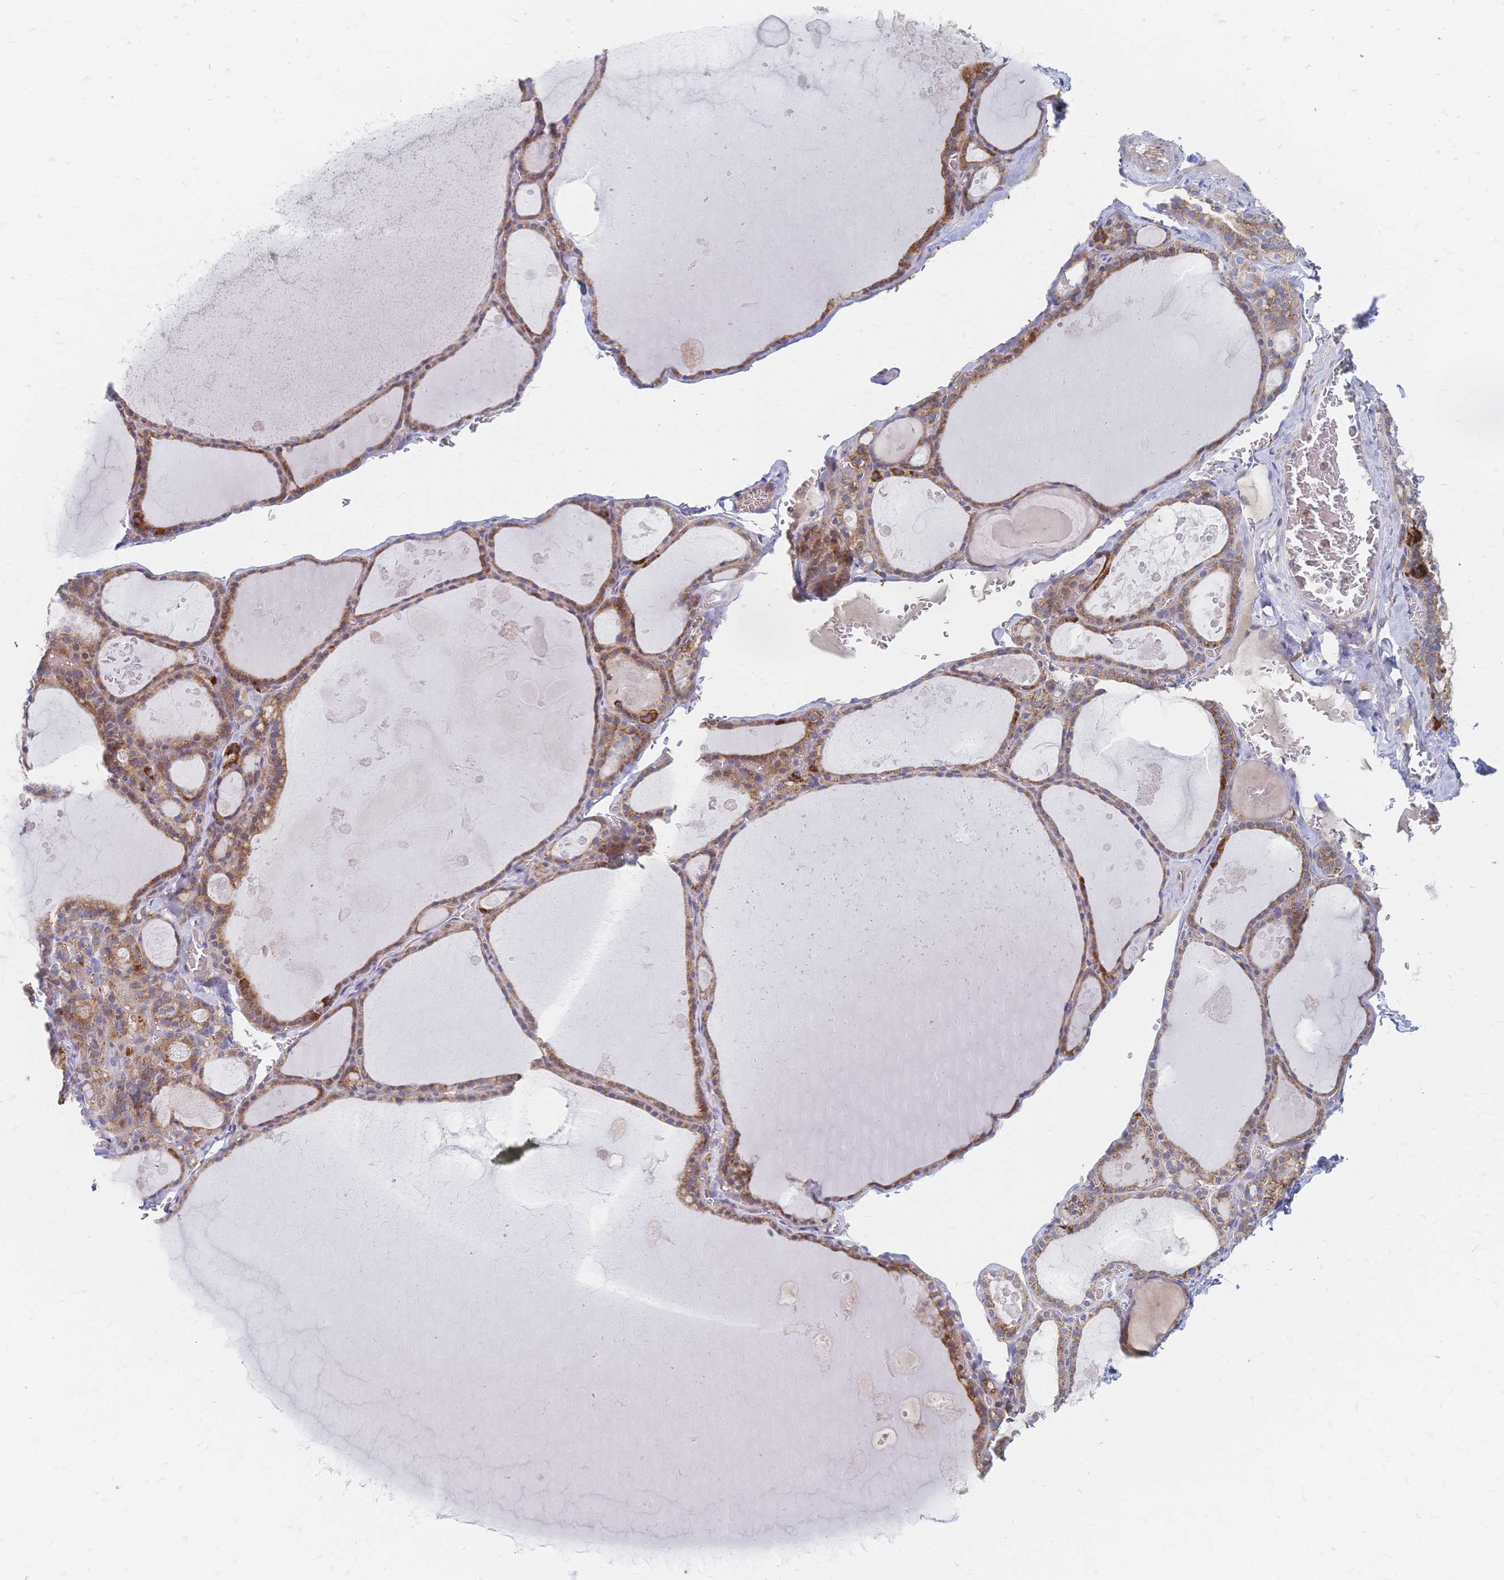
{"staining": {"intensity": "weak", "quantity": ">75%", "location": "cytoplasmic/membranous"}, "tissue": "thyroid gland", "cell_type": "Glandular cells", "image_type": "normal", "snomed": [{"axis": "morphology", "description": "Normal tissue, NOS"}, {"axis": "topography", "description": "Thyroid gland"}], "caption": "Unremarkable thyroid gland was stained to show a protein in brown. There is low levels of weak cytoplasmic/membranous positivity in about >75% of glandular cells. (brown staining indicates protein expression, while blue staining denotes nuclei).", "gene": "SORBS1", "patient": {"sex": "male", "age": 56}}